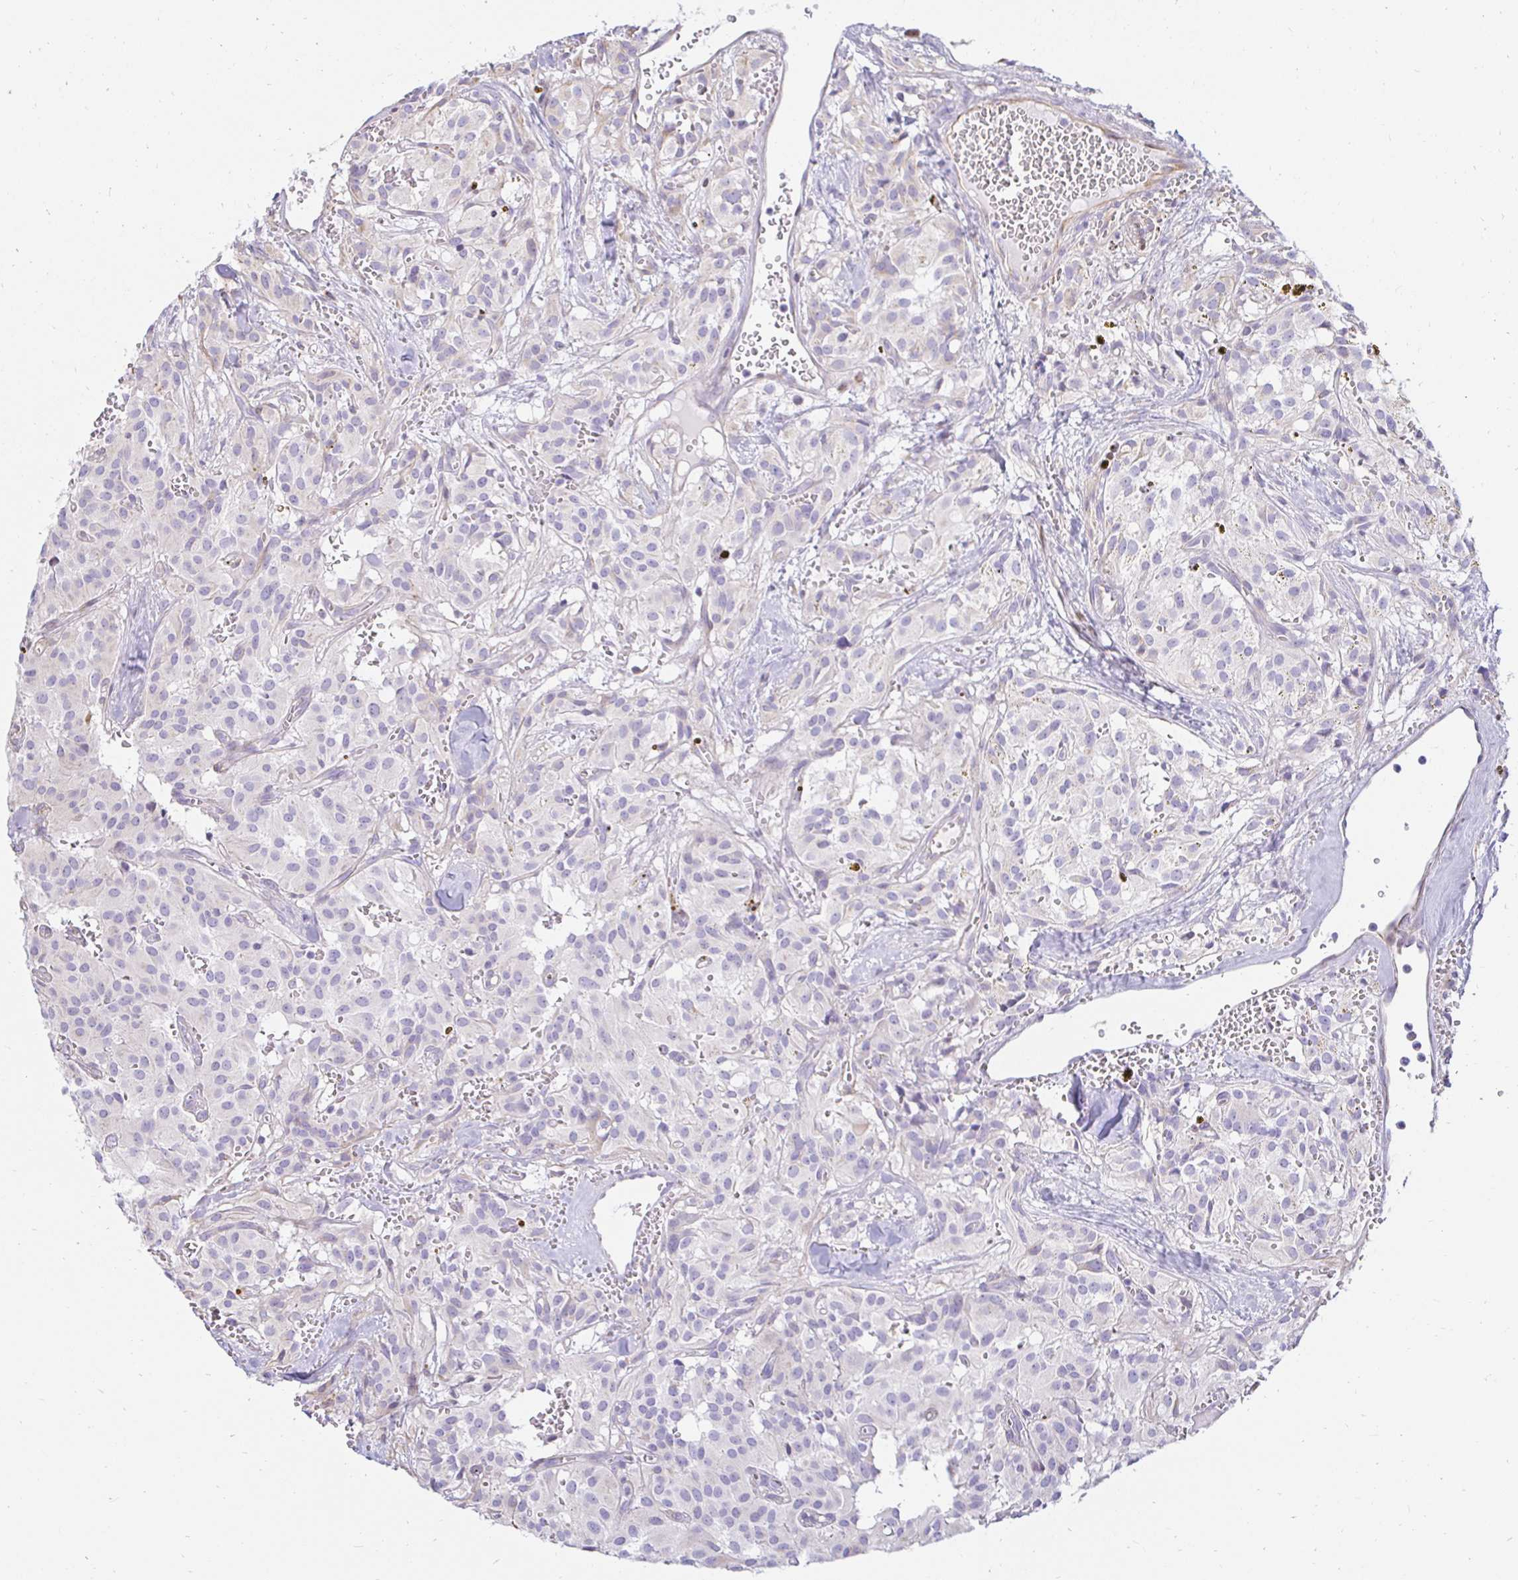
{"staining": {"intensity": "negative", "quantity": "none", "location": "none"}, "tissue": "glioma", "cell_type": "Tumor cells", "image_type": "cancer", "snomed": [{"axis": "morphology", "description": "Glioma, malignant, Low grade"}, {"axis": "topography", "description": "Brain"}], "caption": "Immunohistochemistry (IHC) histopathology image of neoplastic tissue: human glioma stained with DAB (3,3'-diaminobenzidine) shows no significant protein staining in tumor cells.", "gene": "CAPSL", "patient": {"sex": "male", "age": 42}}